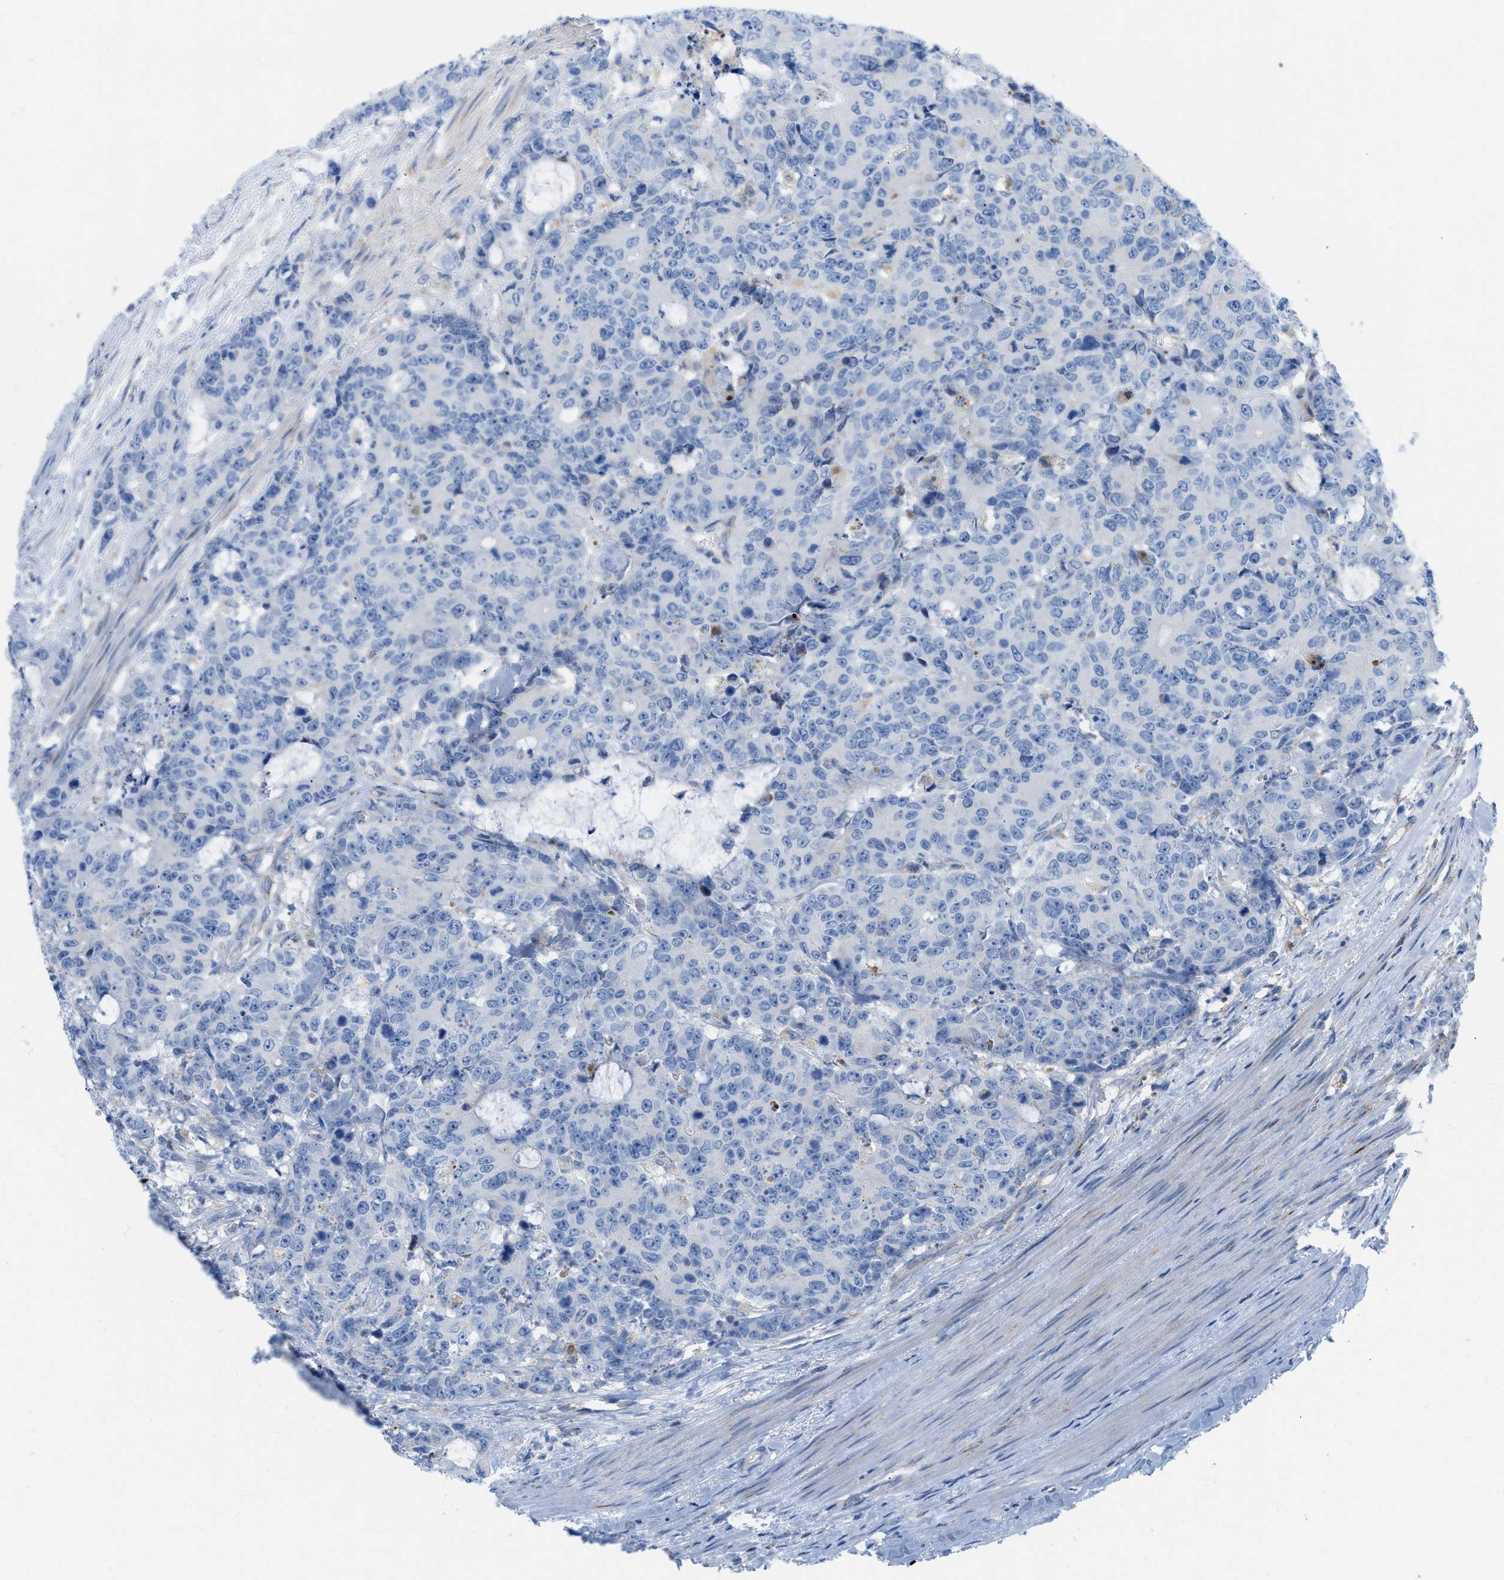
{"staining": {"intensity": "negative", "quantity": "none", "location": "none"}, "tissue": "colorectal cancer", "cell_type": "Tumor cells", "image_type": "cancer", "snomed": [{"axis": "morphology", "description": "Adenocarcinoma, NOS"}, {"axis": "topography", "description": "Colon"}], "caption": "An immunohistochemistry histopathology image of colorectal adenocarcinoma is shown. There is no staining in tumor cells of colorectal adenocarcinoma. Brightfield microscopy of immunohistochemistry (IHC) stained with DAB (brown) and hematoxylin (blue), captured at high magnification.", "gene": "RBBP9", "patient": {"sex": "female", "age": 86}}